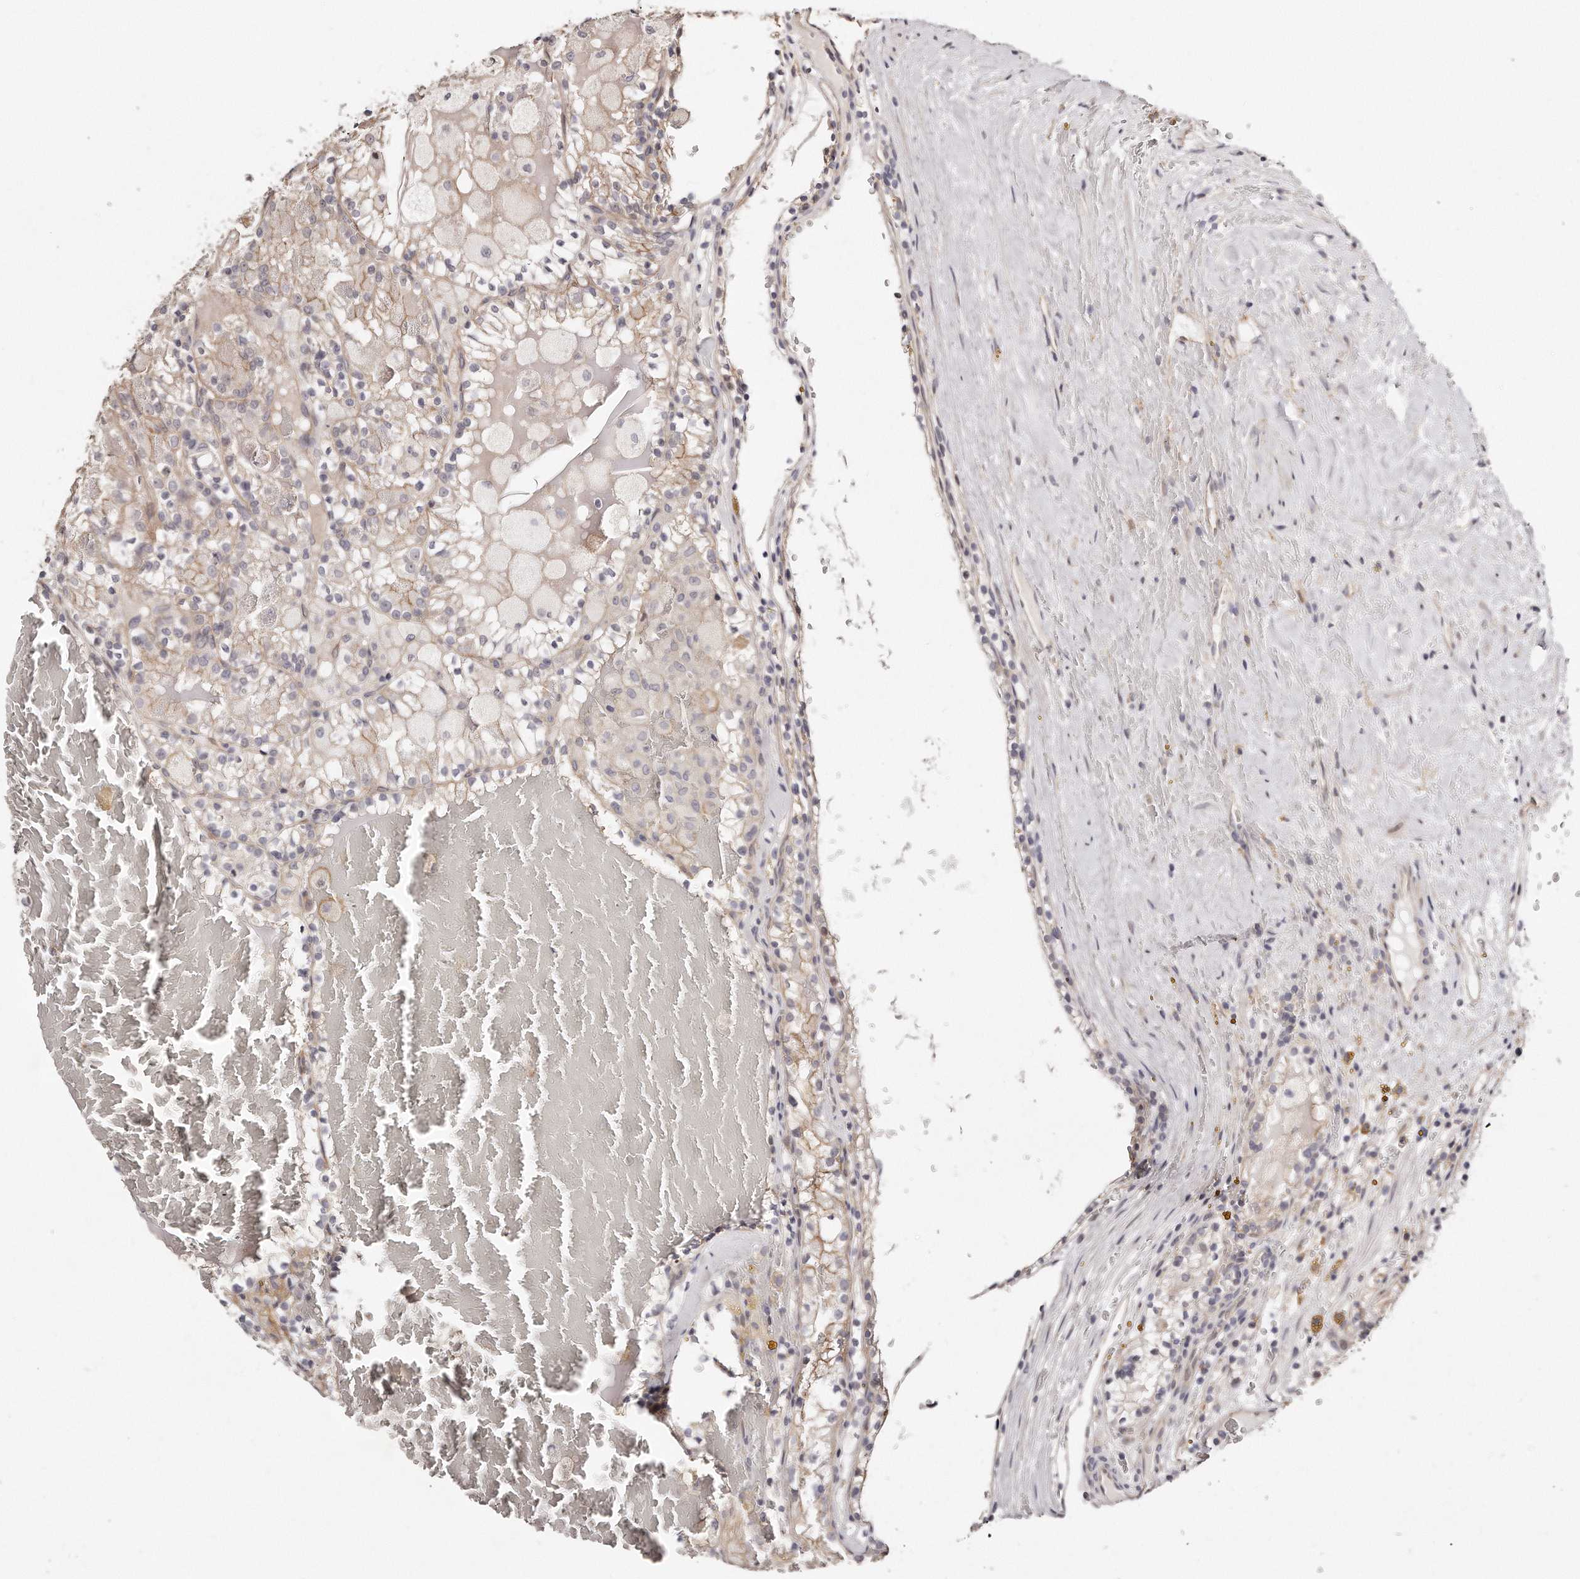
{"staining": {"intensity": "negative", "quantity": "none", "location": "none"}, "tissue": "renal cancer", "cell_type": "Tumor cells", "image_type": "cancer", "snomed": [{"axis": "morphology", "description": "Adenocarcinoma, NOS"}, {"axis": "topography", "description": "Kidney"}], "caption": "DAB (3,3'-diaminobenzidine) immunohistochemical staining of renal cancer (adenocarcinoma) displays no significant expression in tumor cells.", "gene": "CASZ1", "patient": {"sex": "female", "age": 56}}